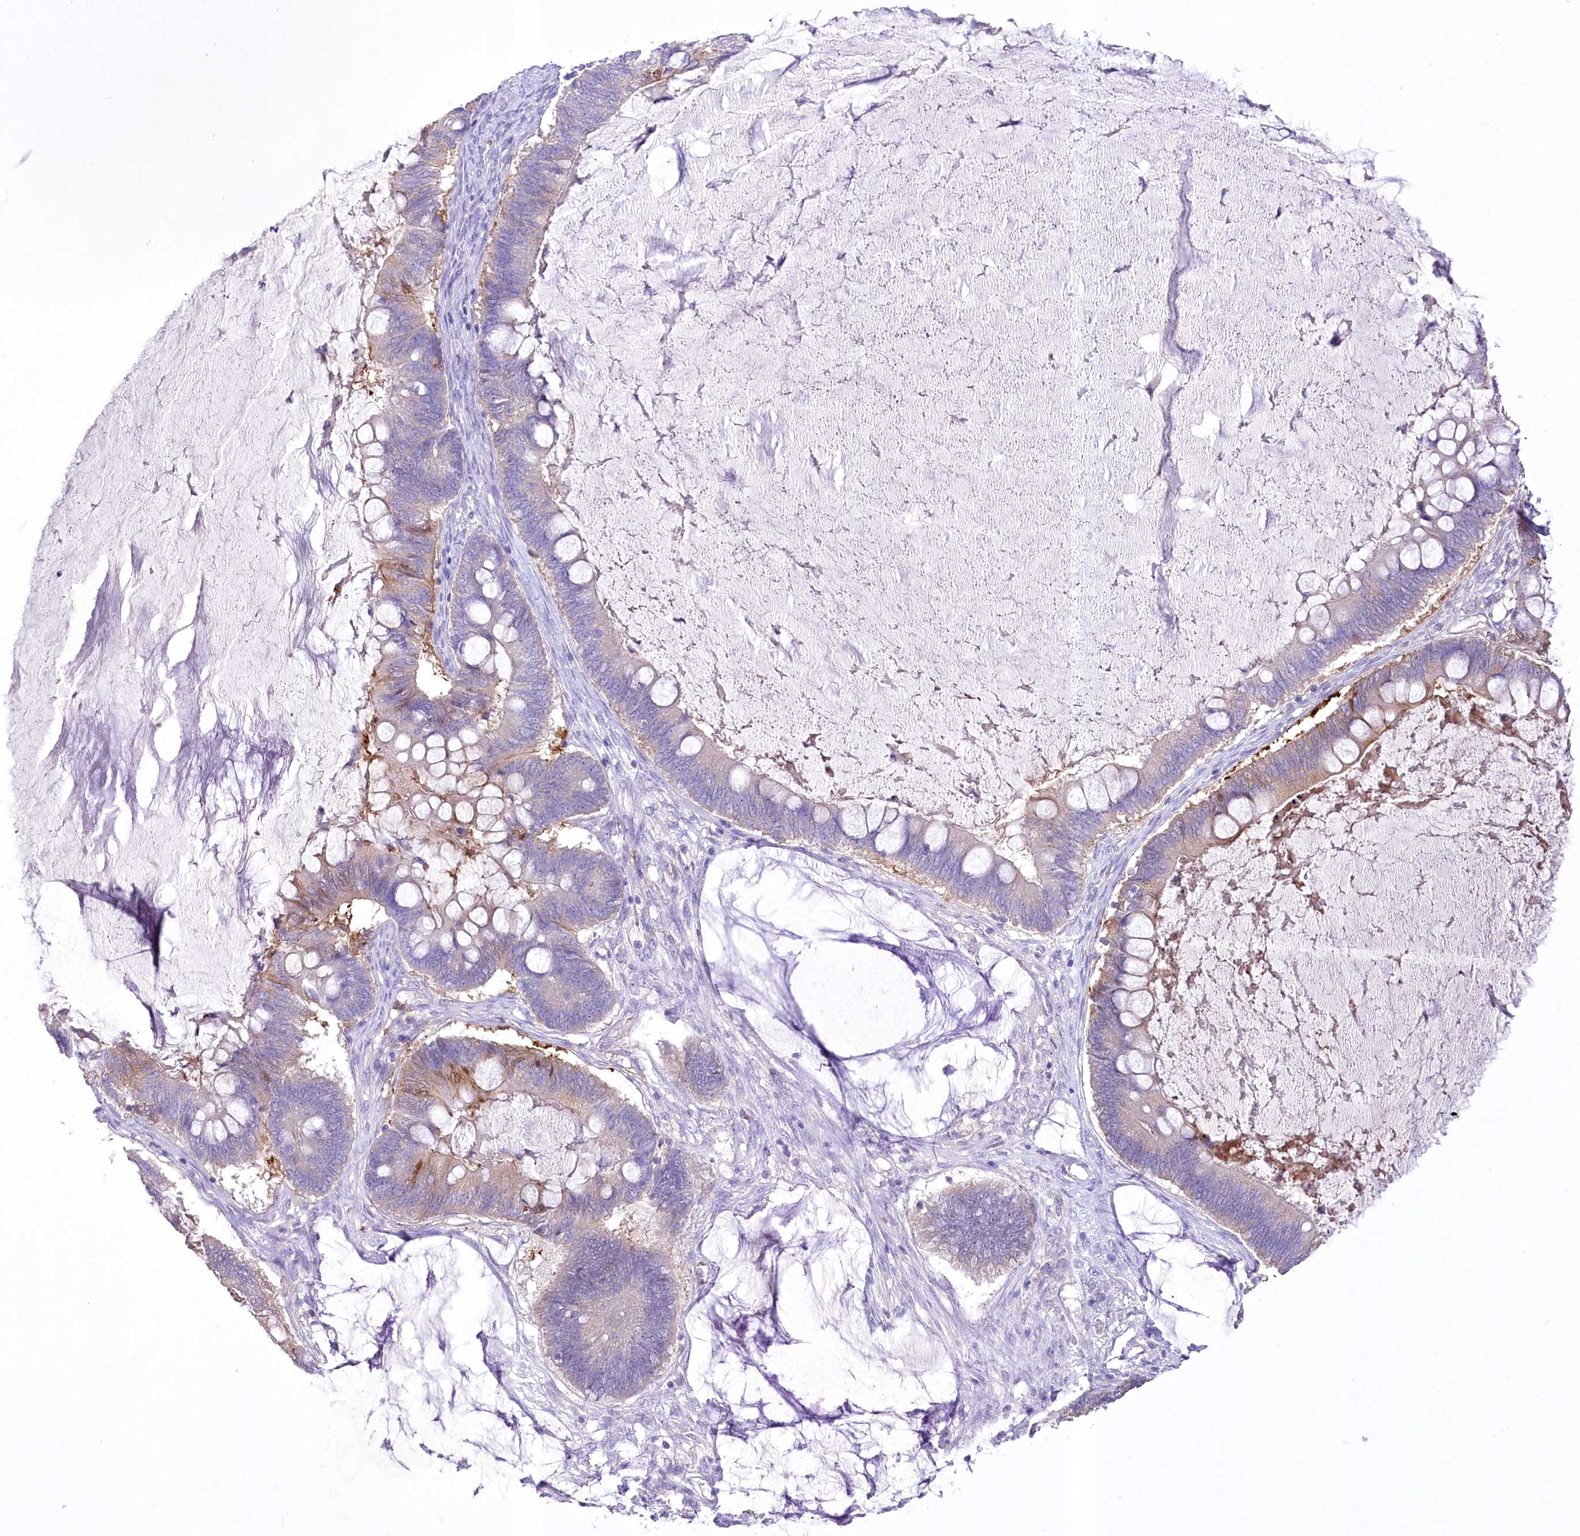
{"staining": {"intensity": "moderate", "quantity": "25%-75%", "location": "cytoplasmic/membranous"}, "tissue": "ovarian cancer", "cell_type": "Tumor cells", "image_type": "cancer", "snomed": [{"axis": "morphology", "description": "Cystadenocarcinoma, mucinous, NOS"}, {"axis": "topography", "description": "Ovary"}], "caption": "Immunohistochemical staining of human ovarian mucinous cystadenocarcinoma displays medium levels of moderate cytoplasmic/membranous protein positivity in approximately 25%-75% of tumor cells.", "gene": "PRSS53", "patient": {"sex": "female", "age": 61}}